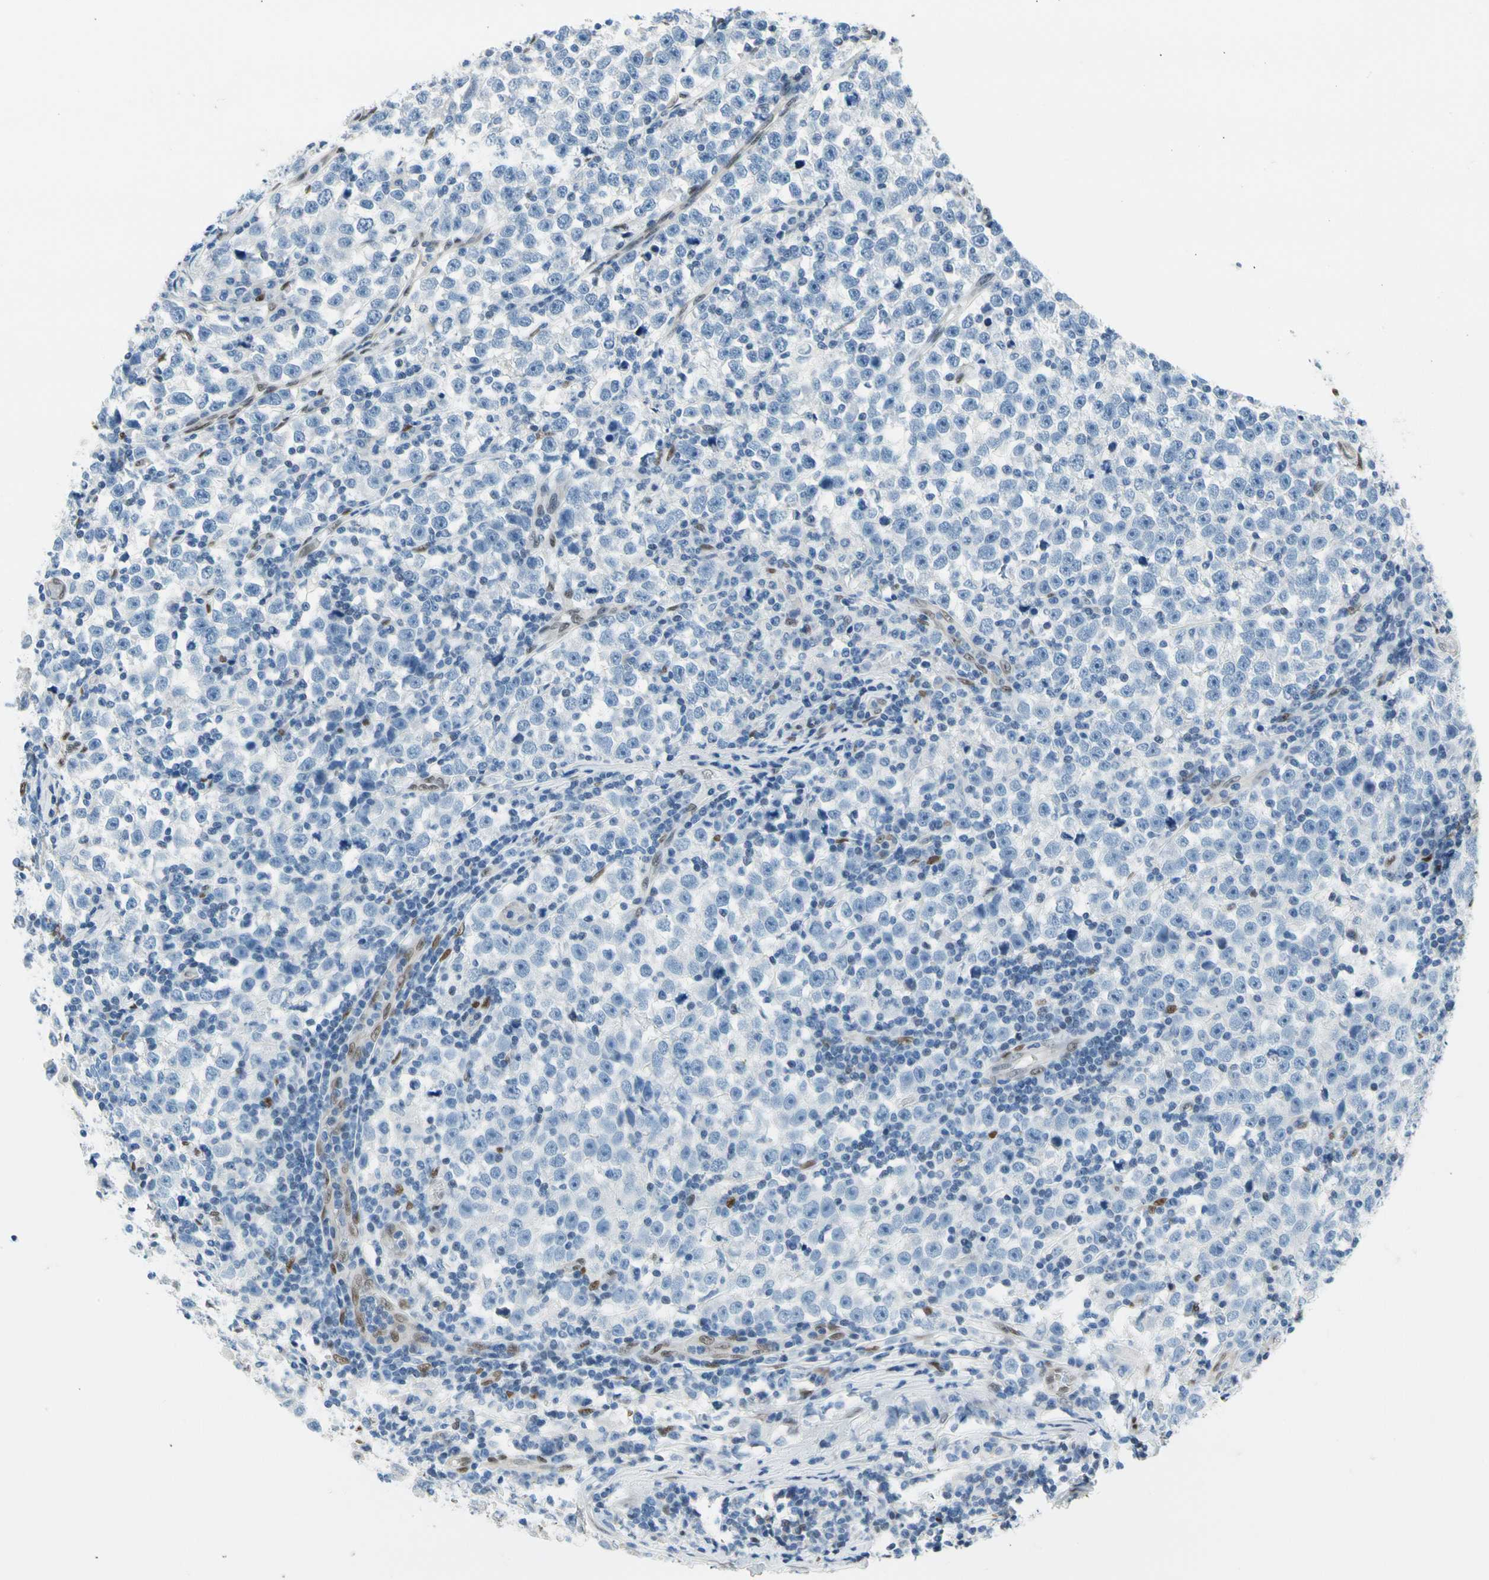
{"staining": {"intensity": "negative", "quantity": "none", "location": "none"}, "tissue": "testis cancer", "cell_type": "Tumor cells", "image_type": "cancer", "snomed": [{"axis": "morphology", "description": "Seminoma, NOS"}, {"axis": "topography", "description": "Testis"}], "caption": "This photomicrograph is of testis cancer (seminoma) stained with immunohistochemistry (IHC) to label a protein in brown with the nuclei are counter-stained blue. There is no expression in tumor cells.", "gene": "NFIA", "patient": {"sex": "male", "age": 43}}